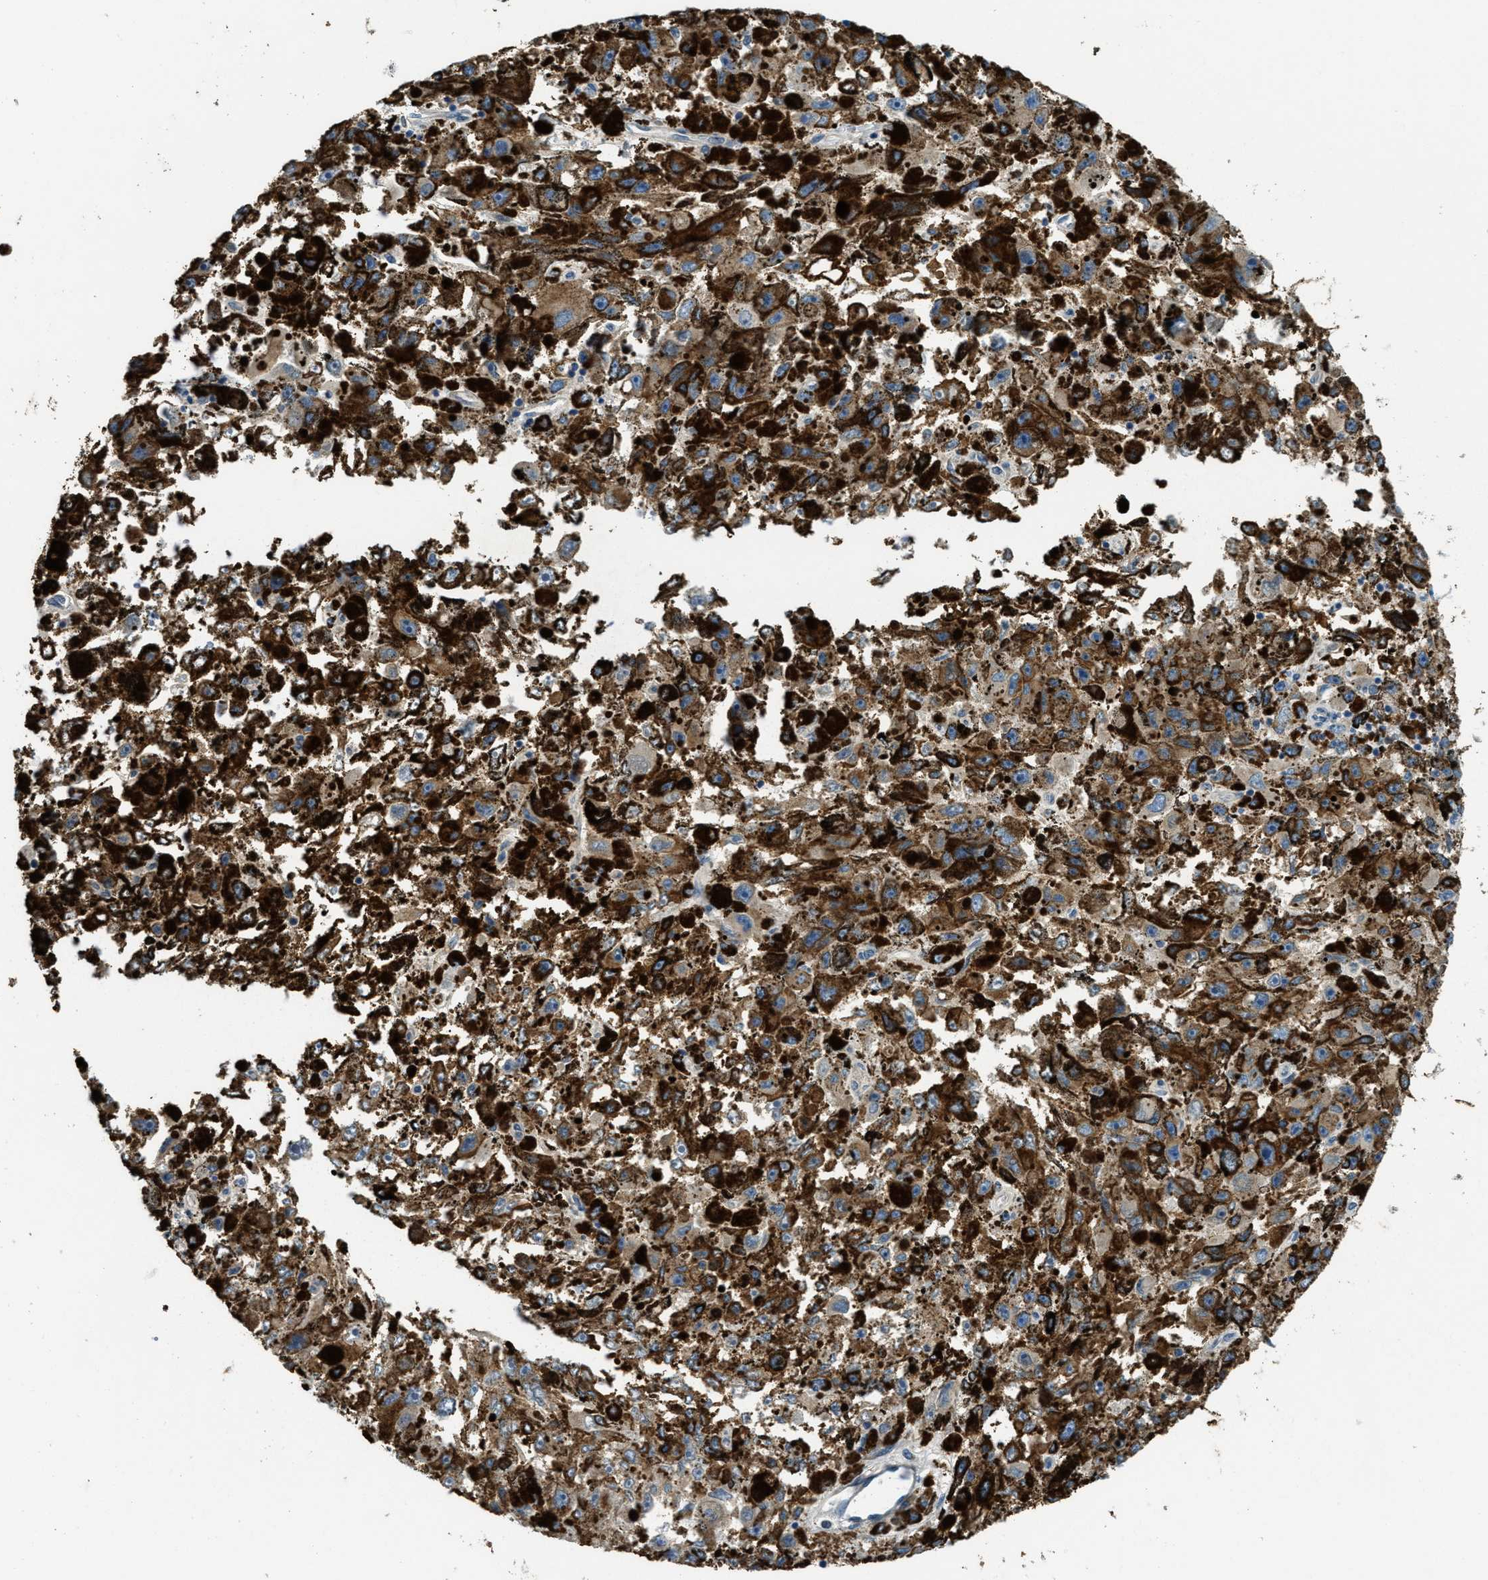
{"staining": {"intensity": "weak", "quantity": "<25%", "location": "cytoplasmic/membranous"}, "tissue": "melanoma", "cell_type": "Tumor cells", "image_type": "cancer", "snomed": [{"axis": "morphology", "description": "Malignant melanoma, NOS"}, {"axis": "topography", "description": "Skin"}], "caption": "A high-resolution micrograph shows IHC staining of malignant melanoma, which exhibits no significant expression in tumor cells.", "gene": "MPDU1", "patient": {"sex": "female", "age": 104}}